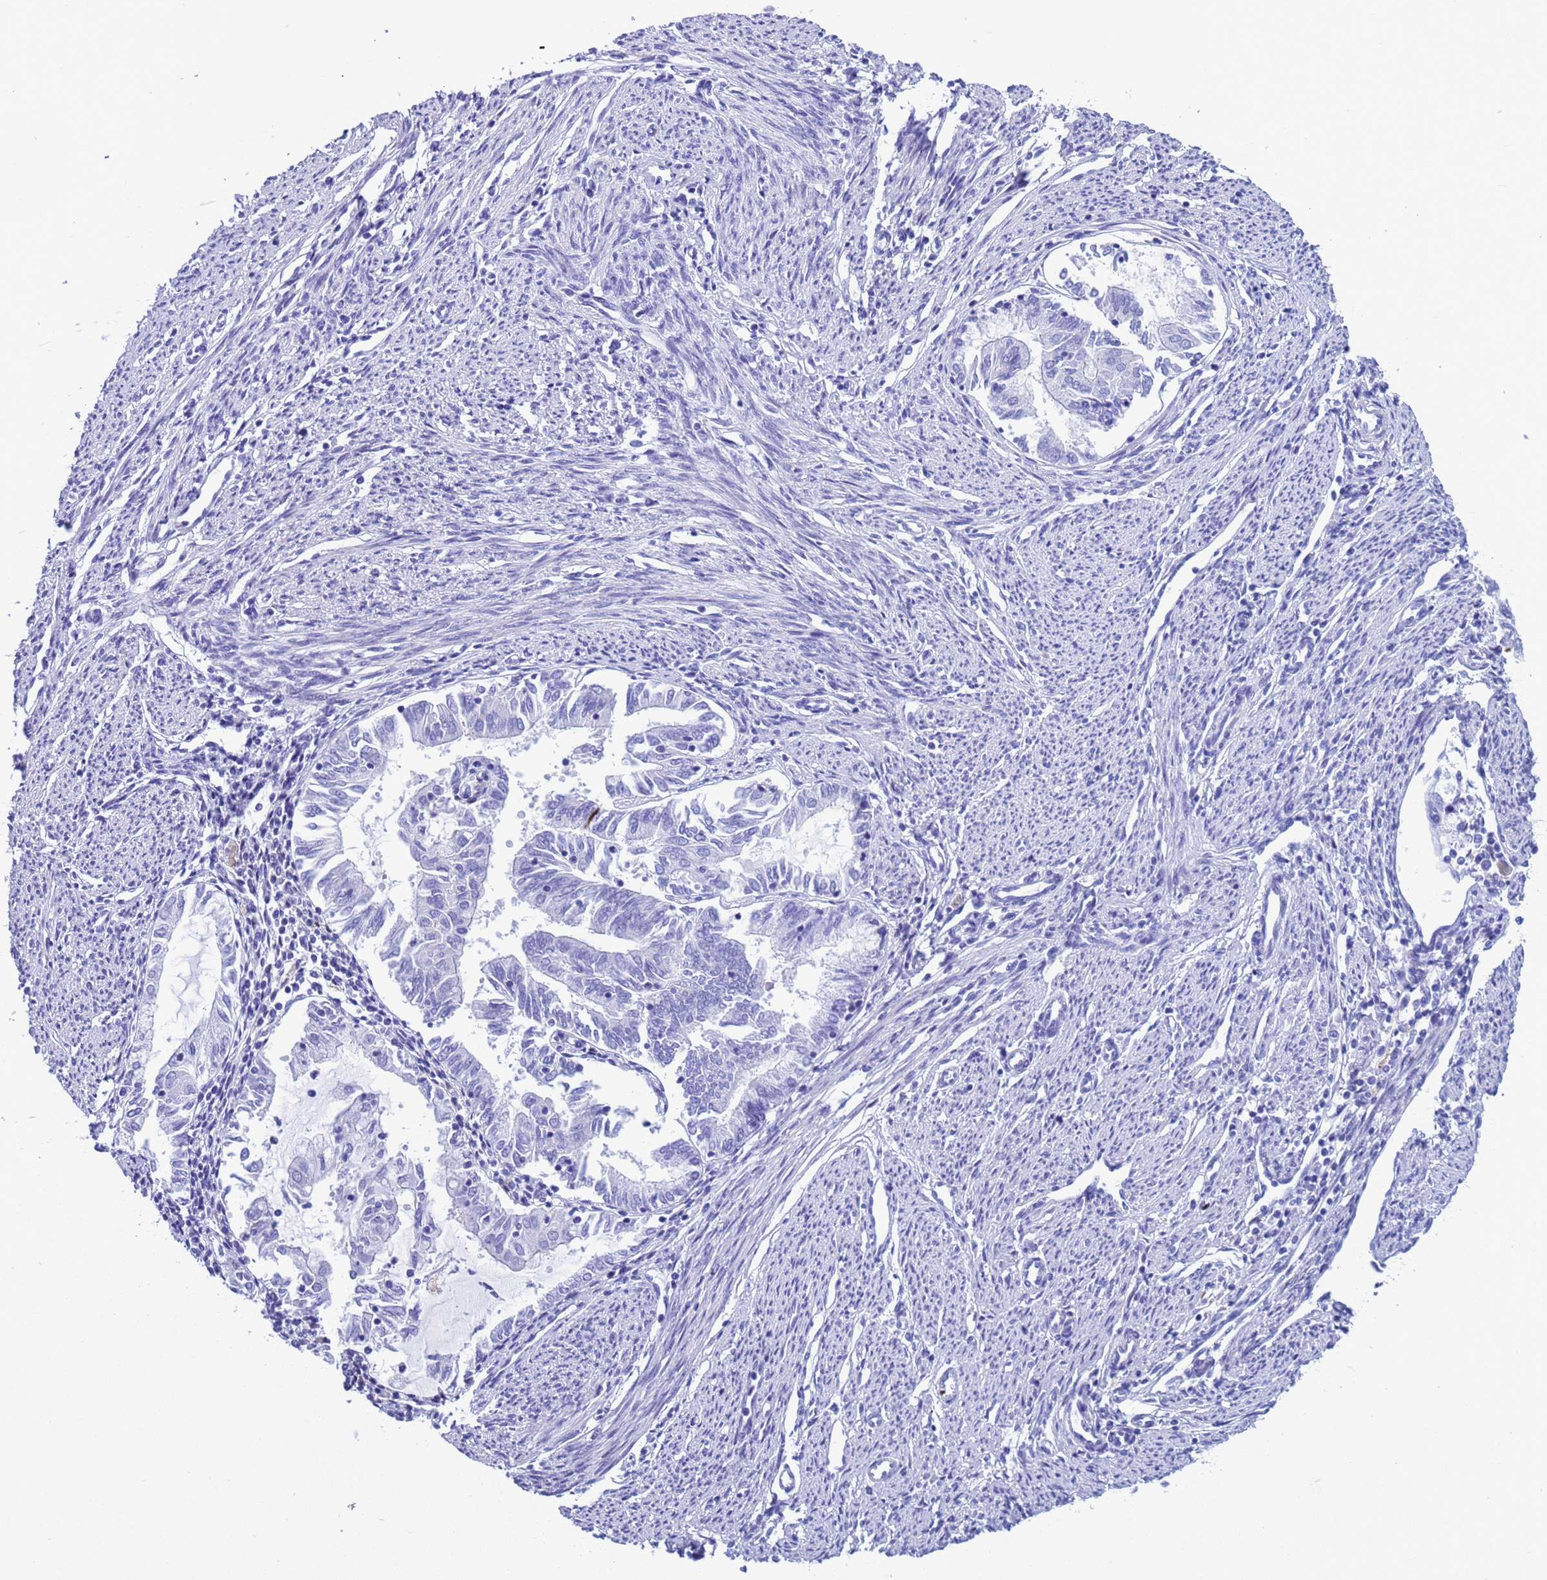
{"staining": {"intensity": "negative", "quantity": "none", "location": "none"}, "tissue": "endometrial cancer", "cell_type": "Tumor cells", "image_type": "cancer", "snomed": [{"axis": "morphology", "description": "Adenocarcinoma, NOS"}, {"axis": "topography", "description": "Endometrium"}], "caption": "Tumor cells show no significant expression in endometrial cancer.", "gene": "POP5", "patient": {"sex": "female", "age": 79}}